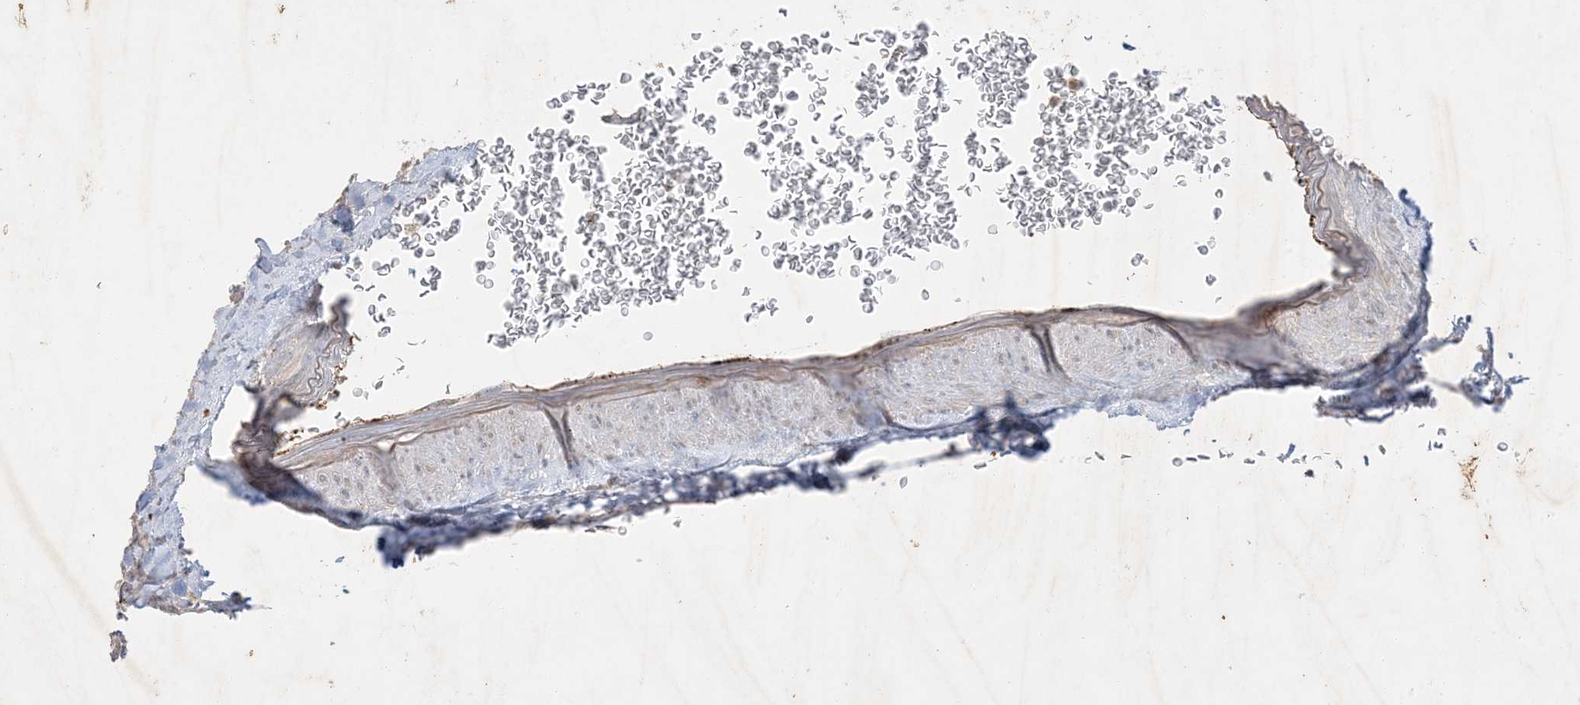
{"staining": {"intensity": "negative", "quantity": "none", "location": "none"}, "tissue": "glioma", "cell_type": "Tumor cells", "image_type": "cancer", "snomed": [{"axis": "morphology", "description": "Normal tissue, NOS"}, {"axis": "morphology", "description": "Glioma, malignant, High grade"}, {"axis": "topography", "description": "Cerebral cortex"}], "caption": "A high-resolution photomicrograph shows IHC staining of malignant high-grade glioma, which shows no significant staining in tumor cells.", "gene": "PRSS36", "patient": {"sex": "male", "age": 77}}